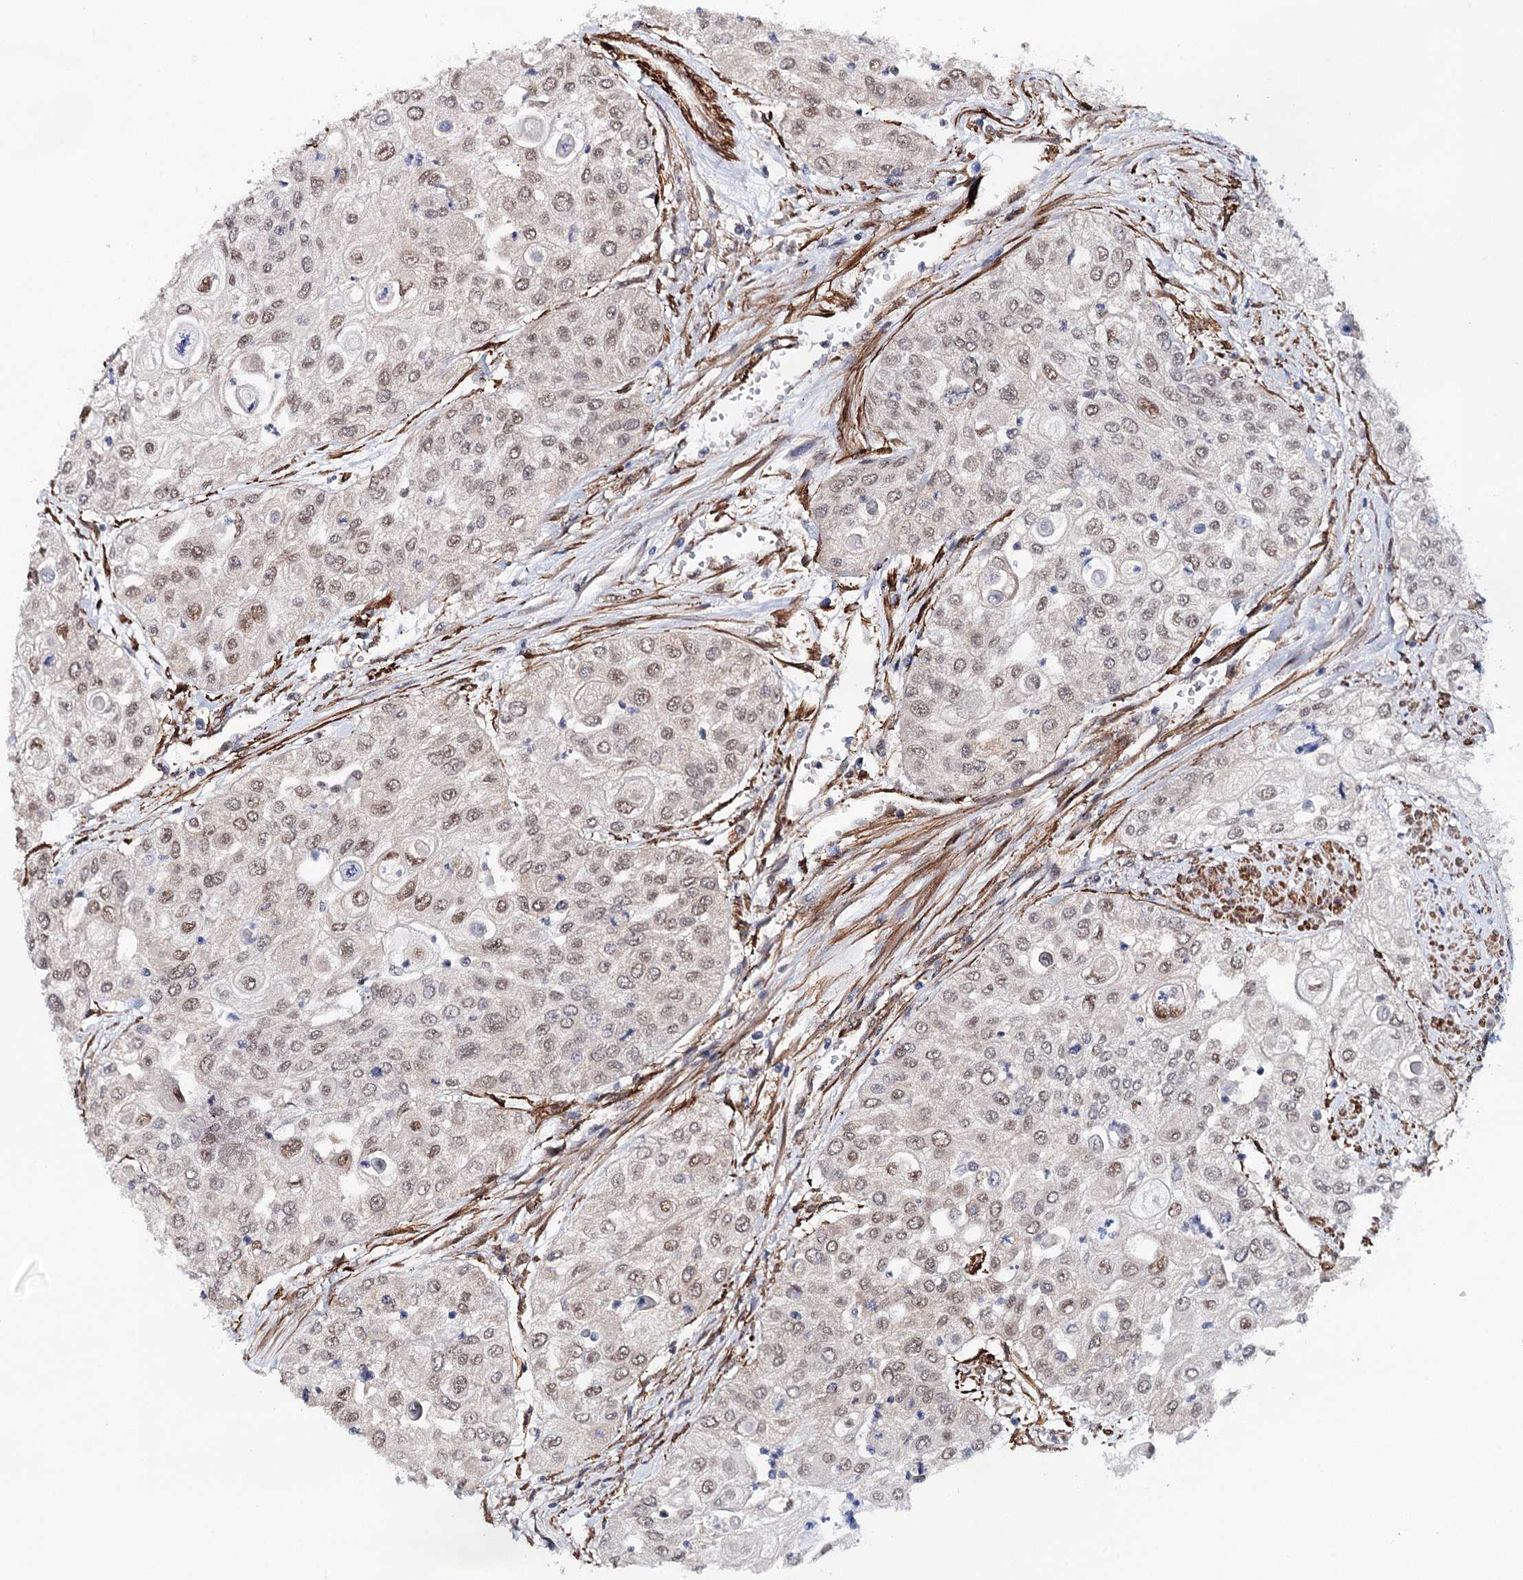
{"staining": {"intensity": "weak", "quantity": ">75%", "location": "nuclear"}, "tissue": "urothelial cancer", "cell_type": "Tumor cells", "image_type": "cancer", "snomed": [{"axis": "morphology", "description": "Urothelial carcinoma, High grade"}, {"axis": "topography", "description": "Urinary bladder"}], "caption": "DAB immunohistochemical staining of urothelial carcinoma (high-grade) demonstrates weak nuclear protein staining in about >75% of tumor cells.", "gene": "PPP2R5B", "patient": {"sex": "female", "age": 79}}